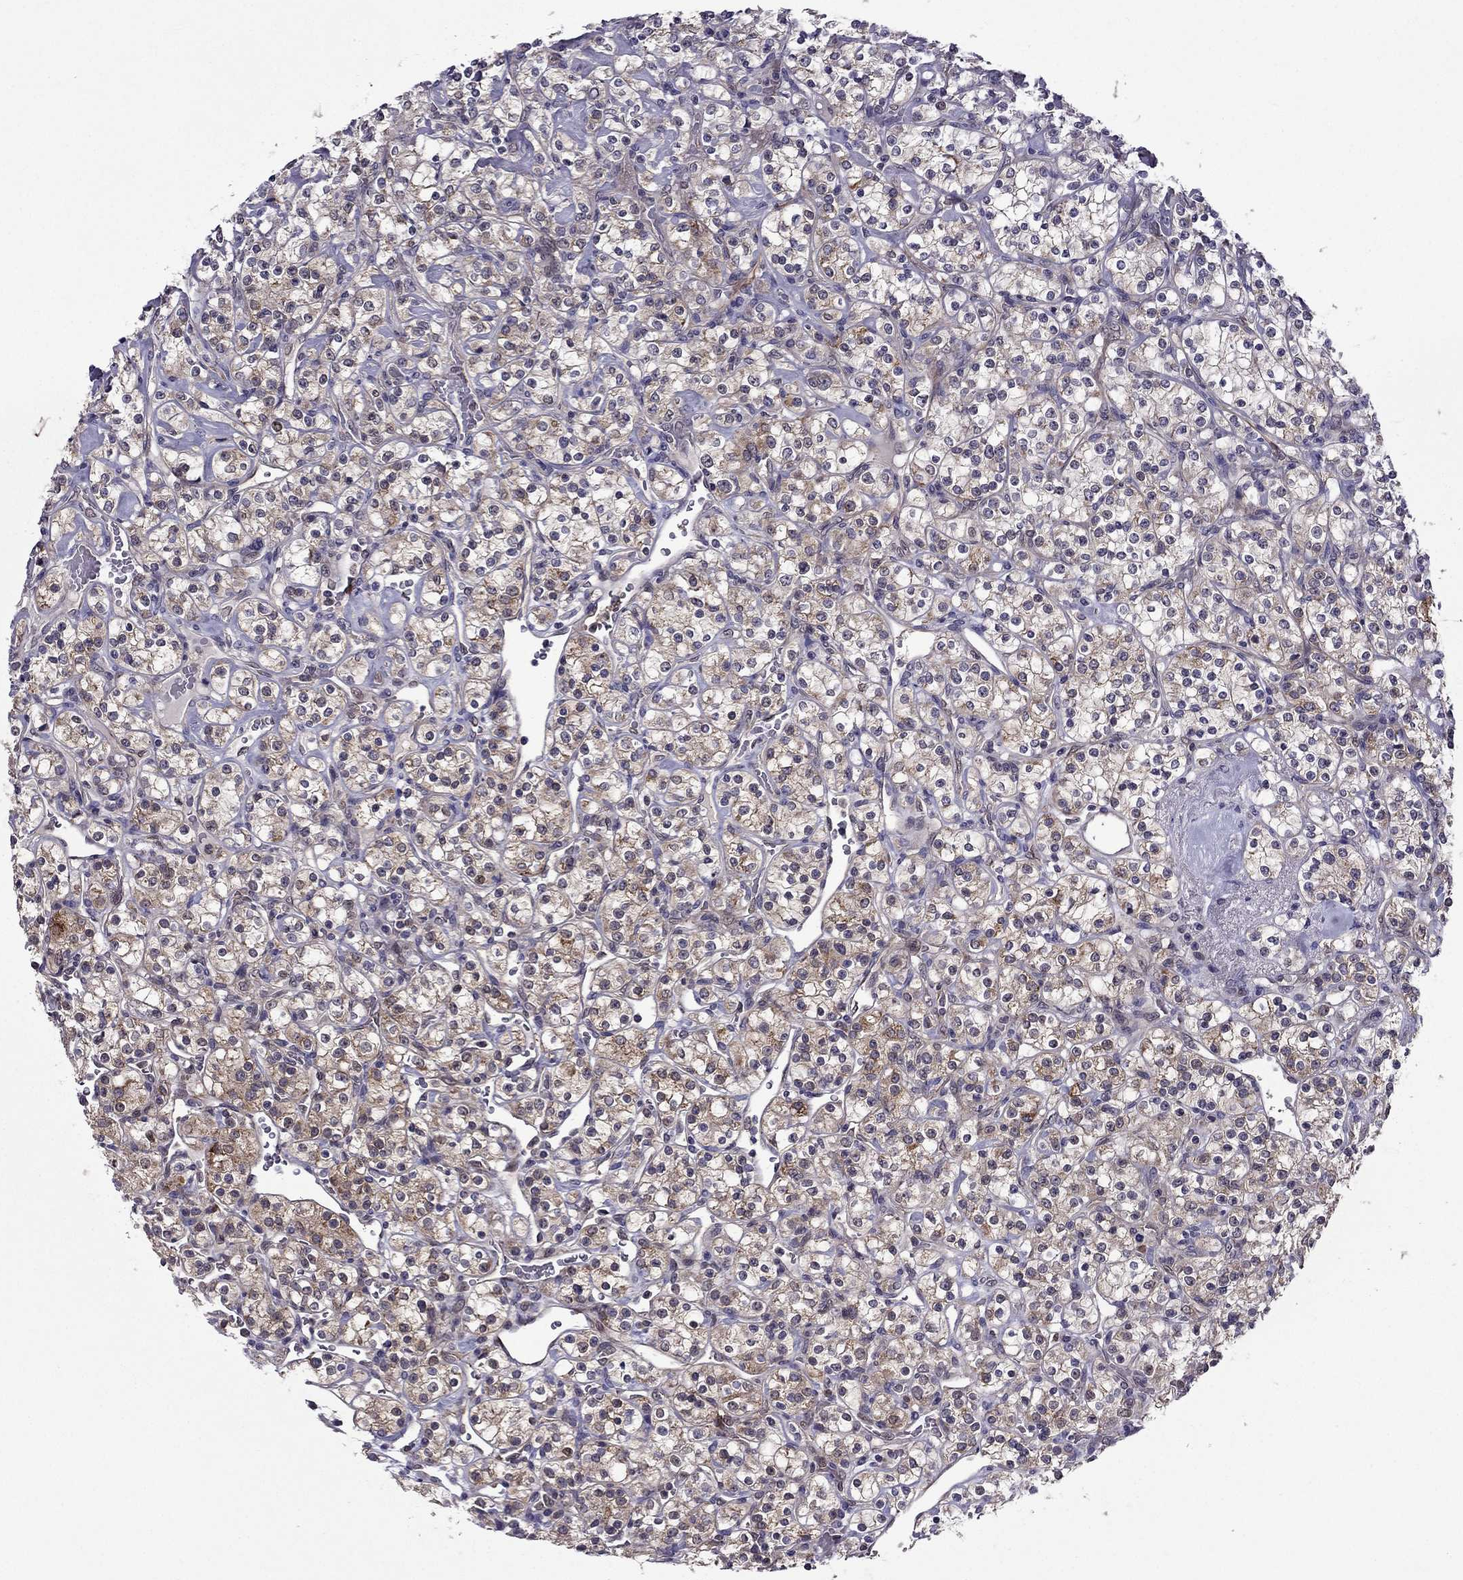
{"staining": {"intensity": "moderate", "quantity": ">75%", "location": "cytoplasmic/membranous"}, "tissue": "renal cancer", "cell_type": "Tumor cells", "image_type": "cancer", "snomed": [{"axis": "morphology", "description": "Adenocarcinoma, NOS"}, {"axis": "topography", "description": "Kidney"}], "caption": "About >75% of tumor cells in renal cancer (adenocarcinoma) show moderate cytoplasmic/membranous protein positivity as visualized by brown immunohistochemical staining.", "gene": "CDK5", "patient": {"sex": "male", "age": 77}}